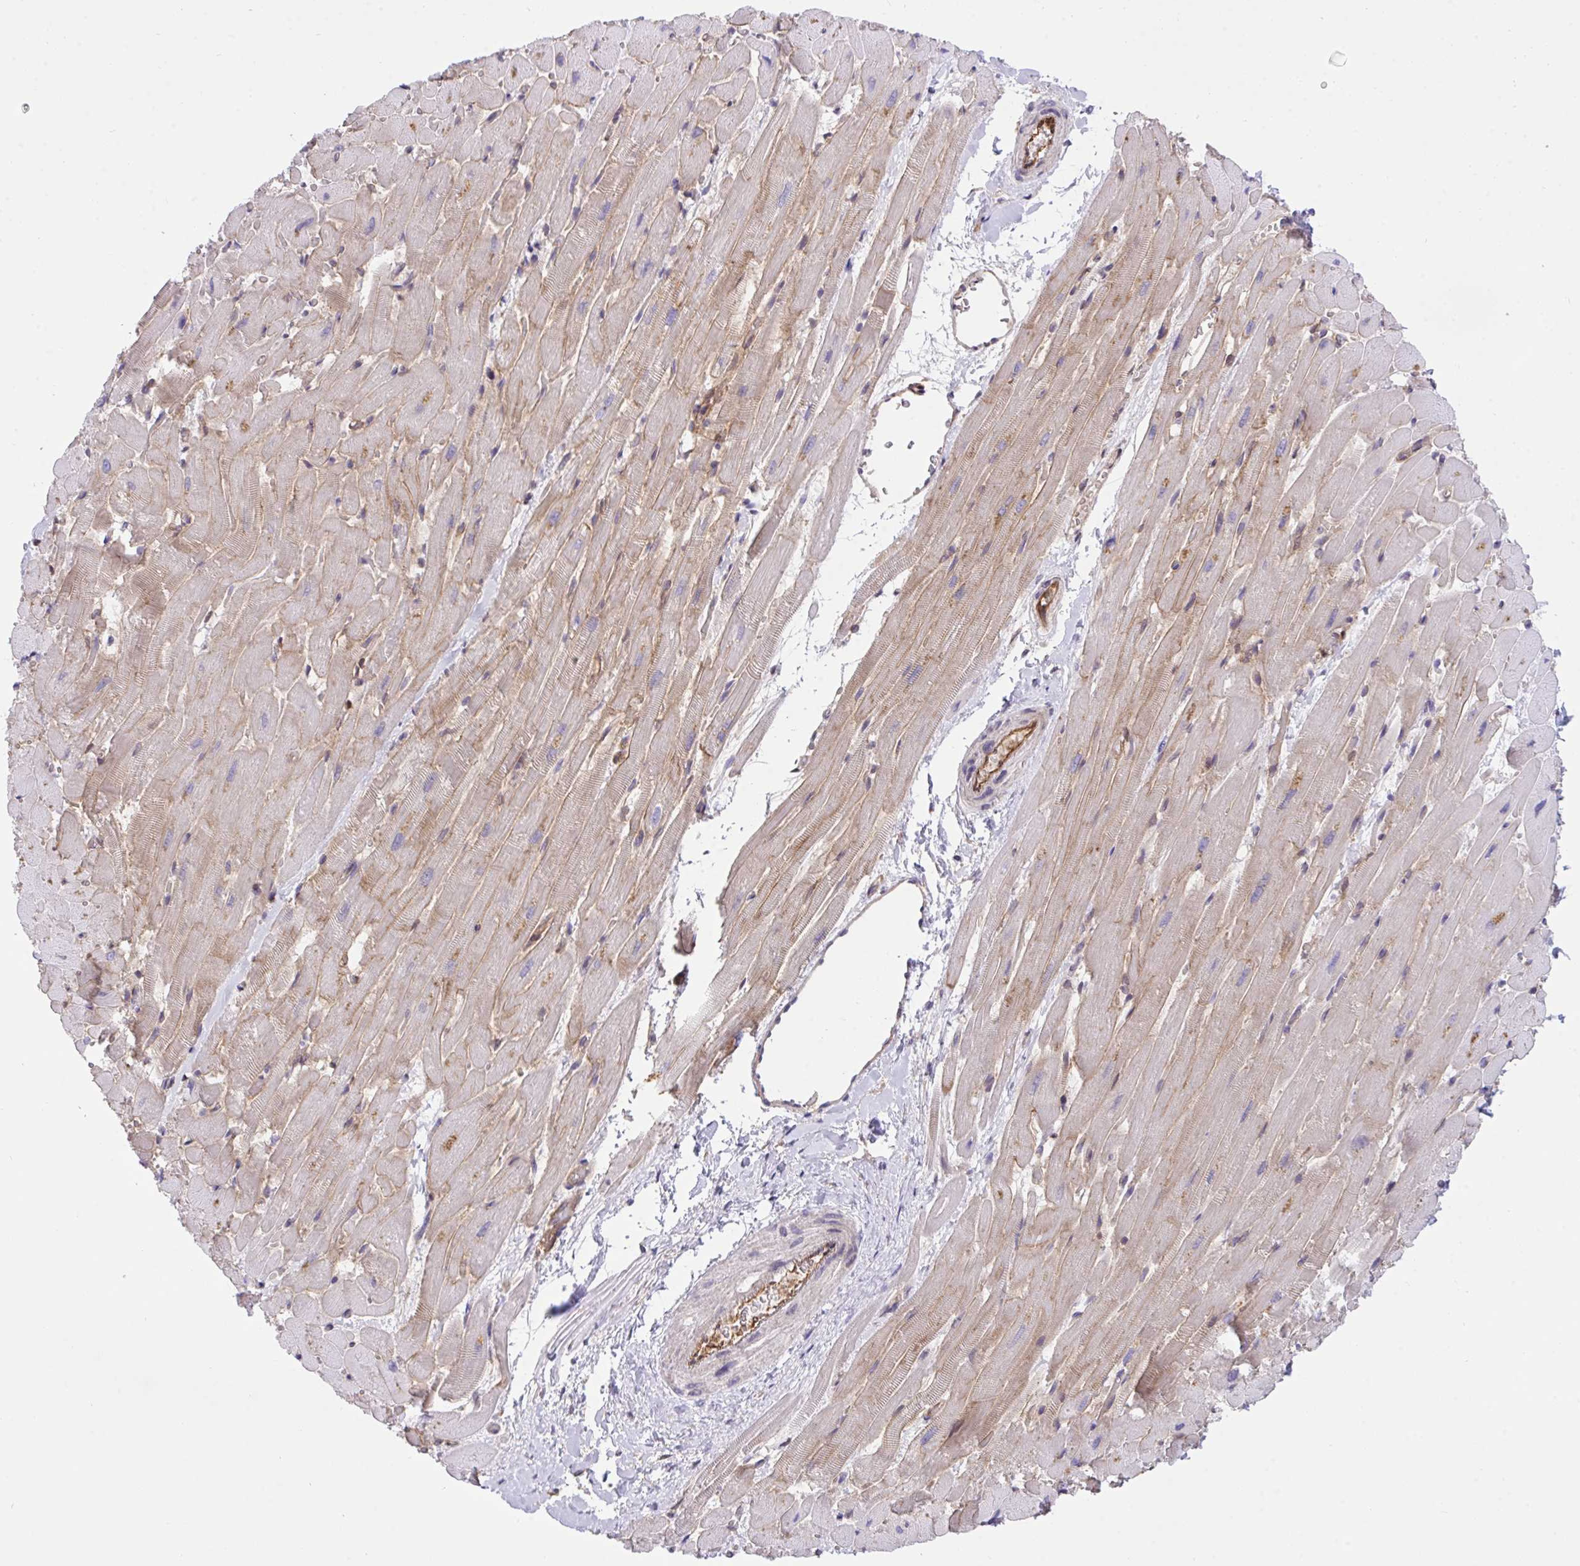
{"staining": {"intensity": "moderate", "quantity": ">75%", "location": "cytoplasmic/membranous"}, "tissue": "heart muscle", "cell_type": "Cardiomyocytes", "image_type": "normal", "snomed": [{"axis": "morphology", "description": "Normal tissue, NOS"}, {"axis": "topography", "description": "Heart"}], "caption": "A medium amount of moderate cytoplasmic/membranous positivity is seen in approximately >75% of cardiomyocytes in unremarkable heart muscle.", "gene": "TLN2", "patient": {"sex": "male", "age": 37}}